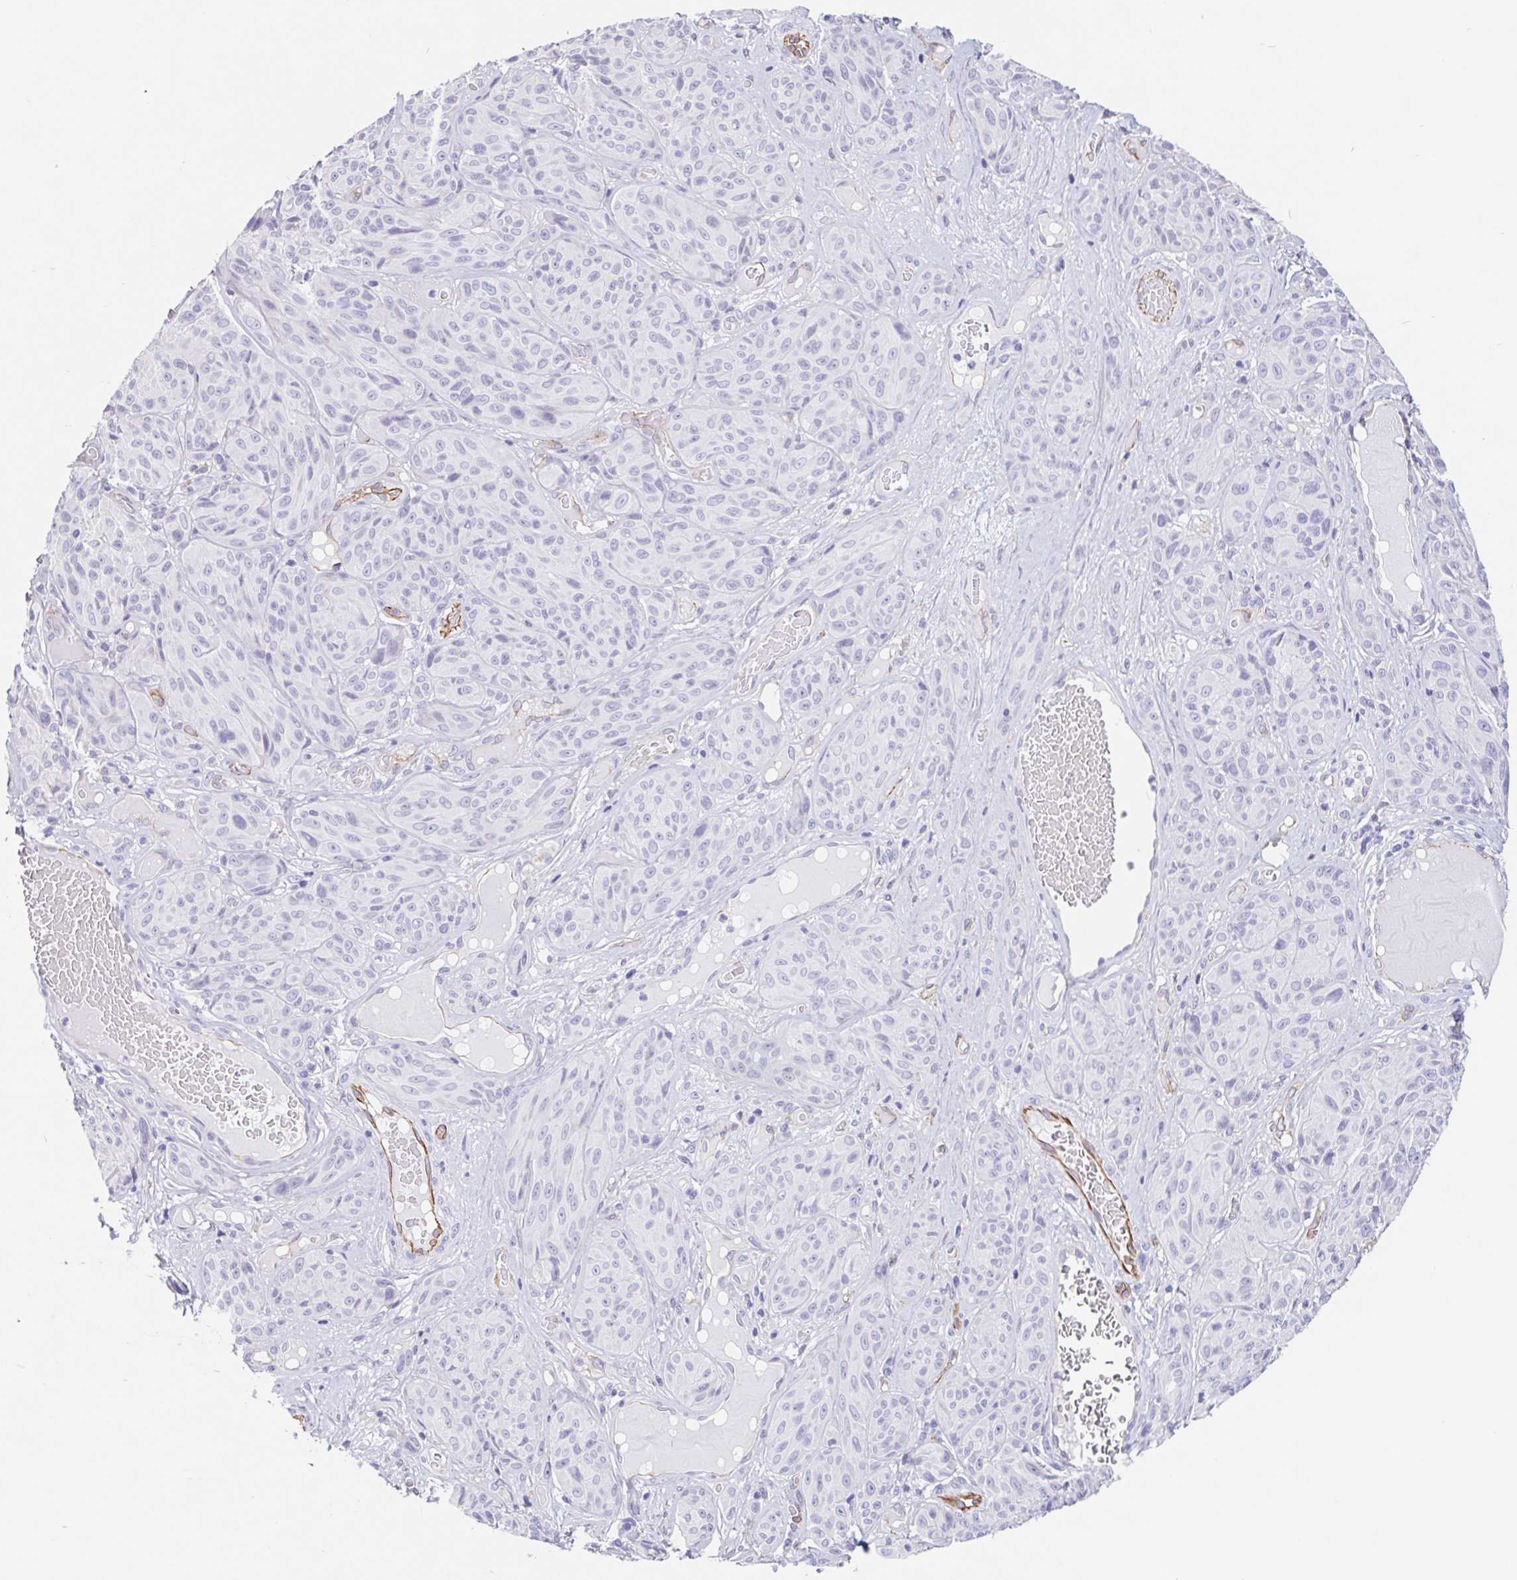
{"staining": {"intensity": "negative", "quantity": "none", "location": "none"}, "tissue": "melanoma", "cell_type": "Tumor cells", "image_type": "cancer", "snomed": [{"axis": "morphology", "description": "Malignant melanoma, NOS"}, {"axis": "topography", "description": "Skin"}], "caption": "Human melanoma stained for a protein using immunohistochemistry demonstrates no expression in tumor cells.", "gene": "LIMCH1", "patient": {"sex": "male", "age": 91}}